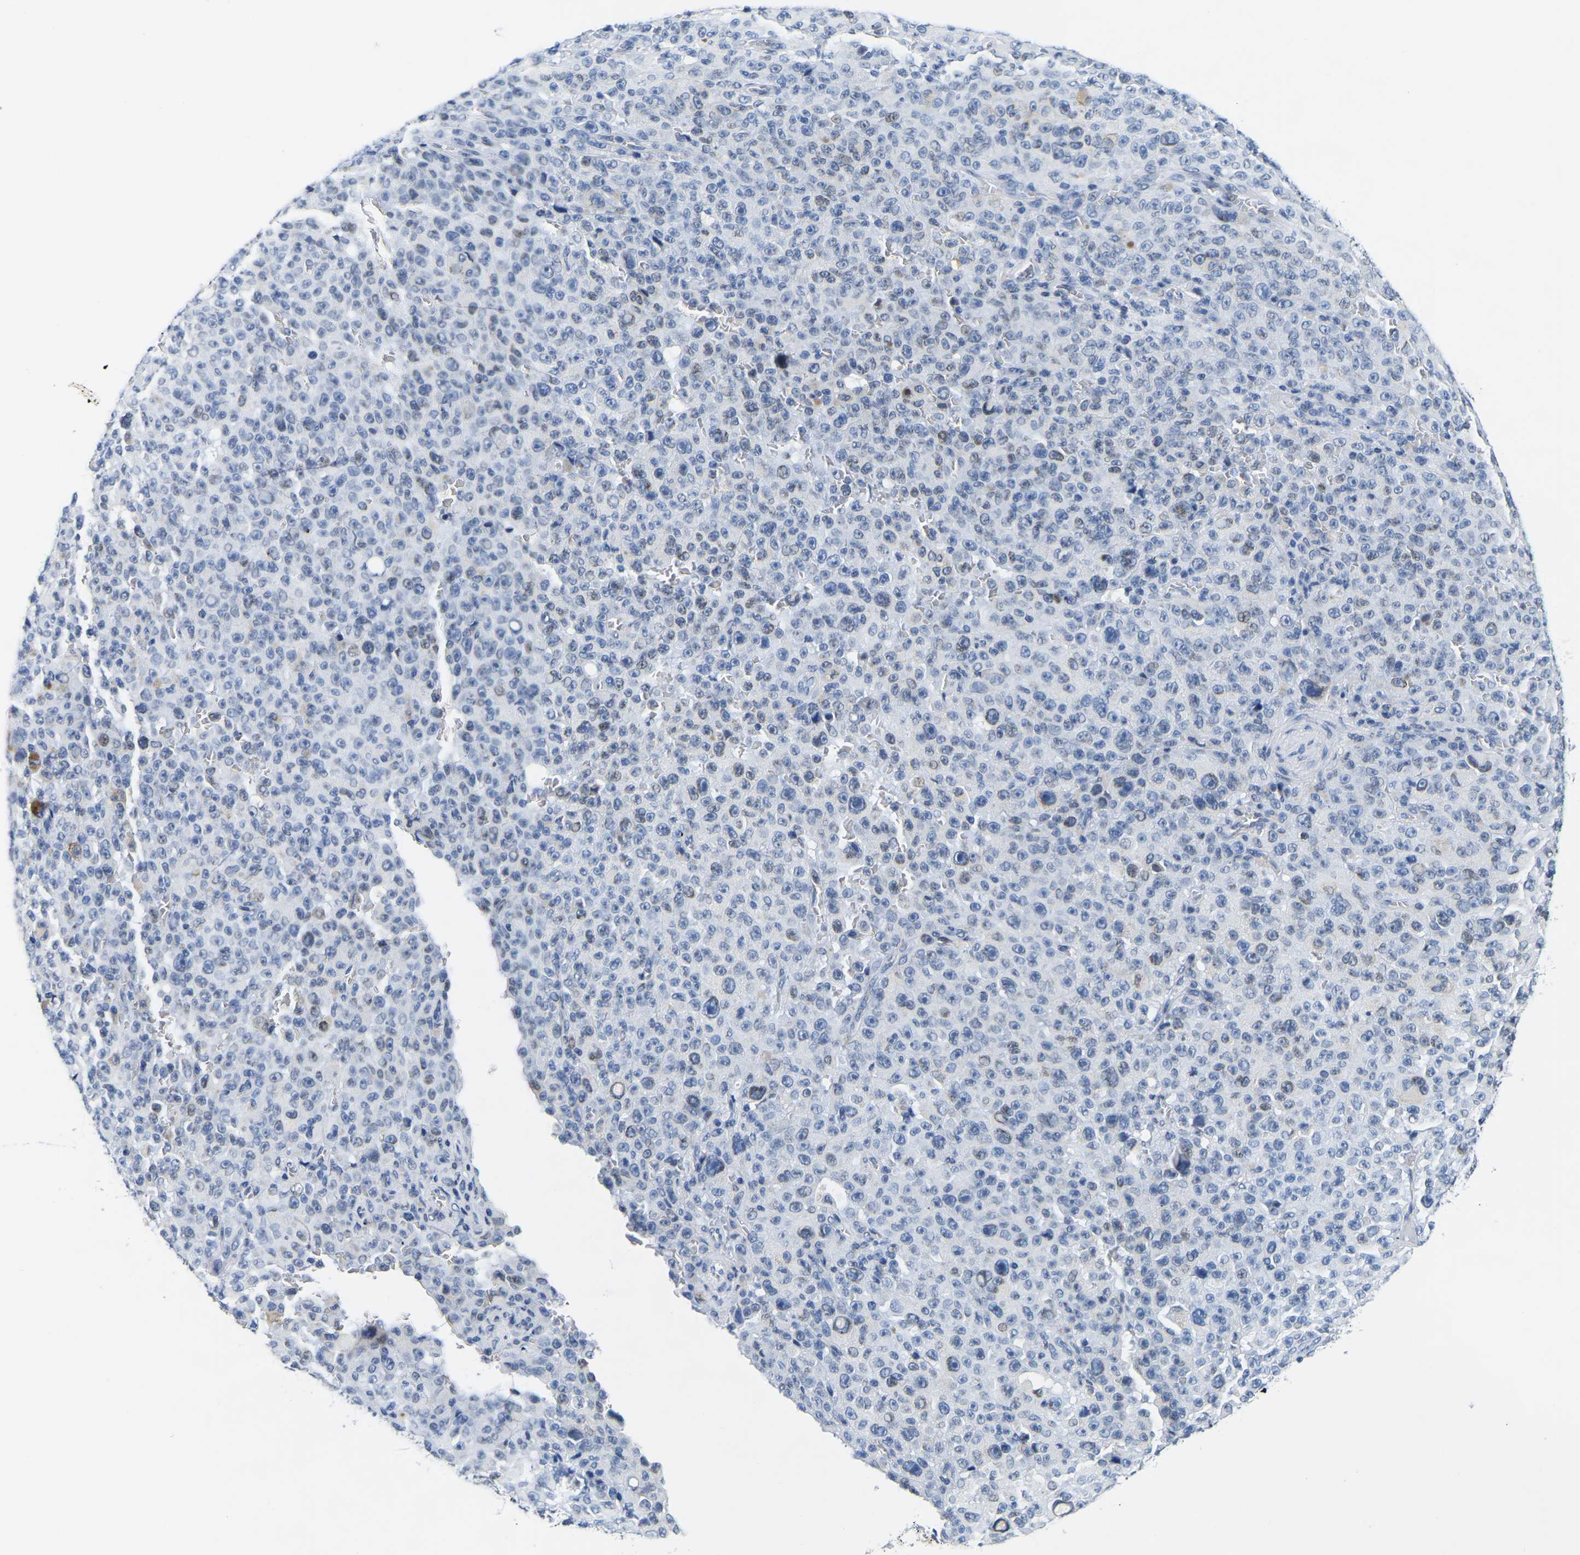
{"staining": {"intensity": "weak", "quantity": "<25%", "location": "nuclear"}, "tissue": "melanoma", "cell_type": "Tumor cells", "image_type": "cancer", "snomed": [{"axis": "morphology", "description": "Malignant melanoma, NOS"}, {"axis": "topography", "description": "Skin"}], "caption": "The micrograph demonstrates no significant expression in tumor cells of melanoma.", "gene": "UPK3A", "patient": {"sex": "female", "age": 82}}